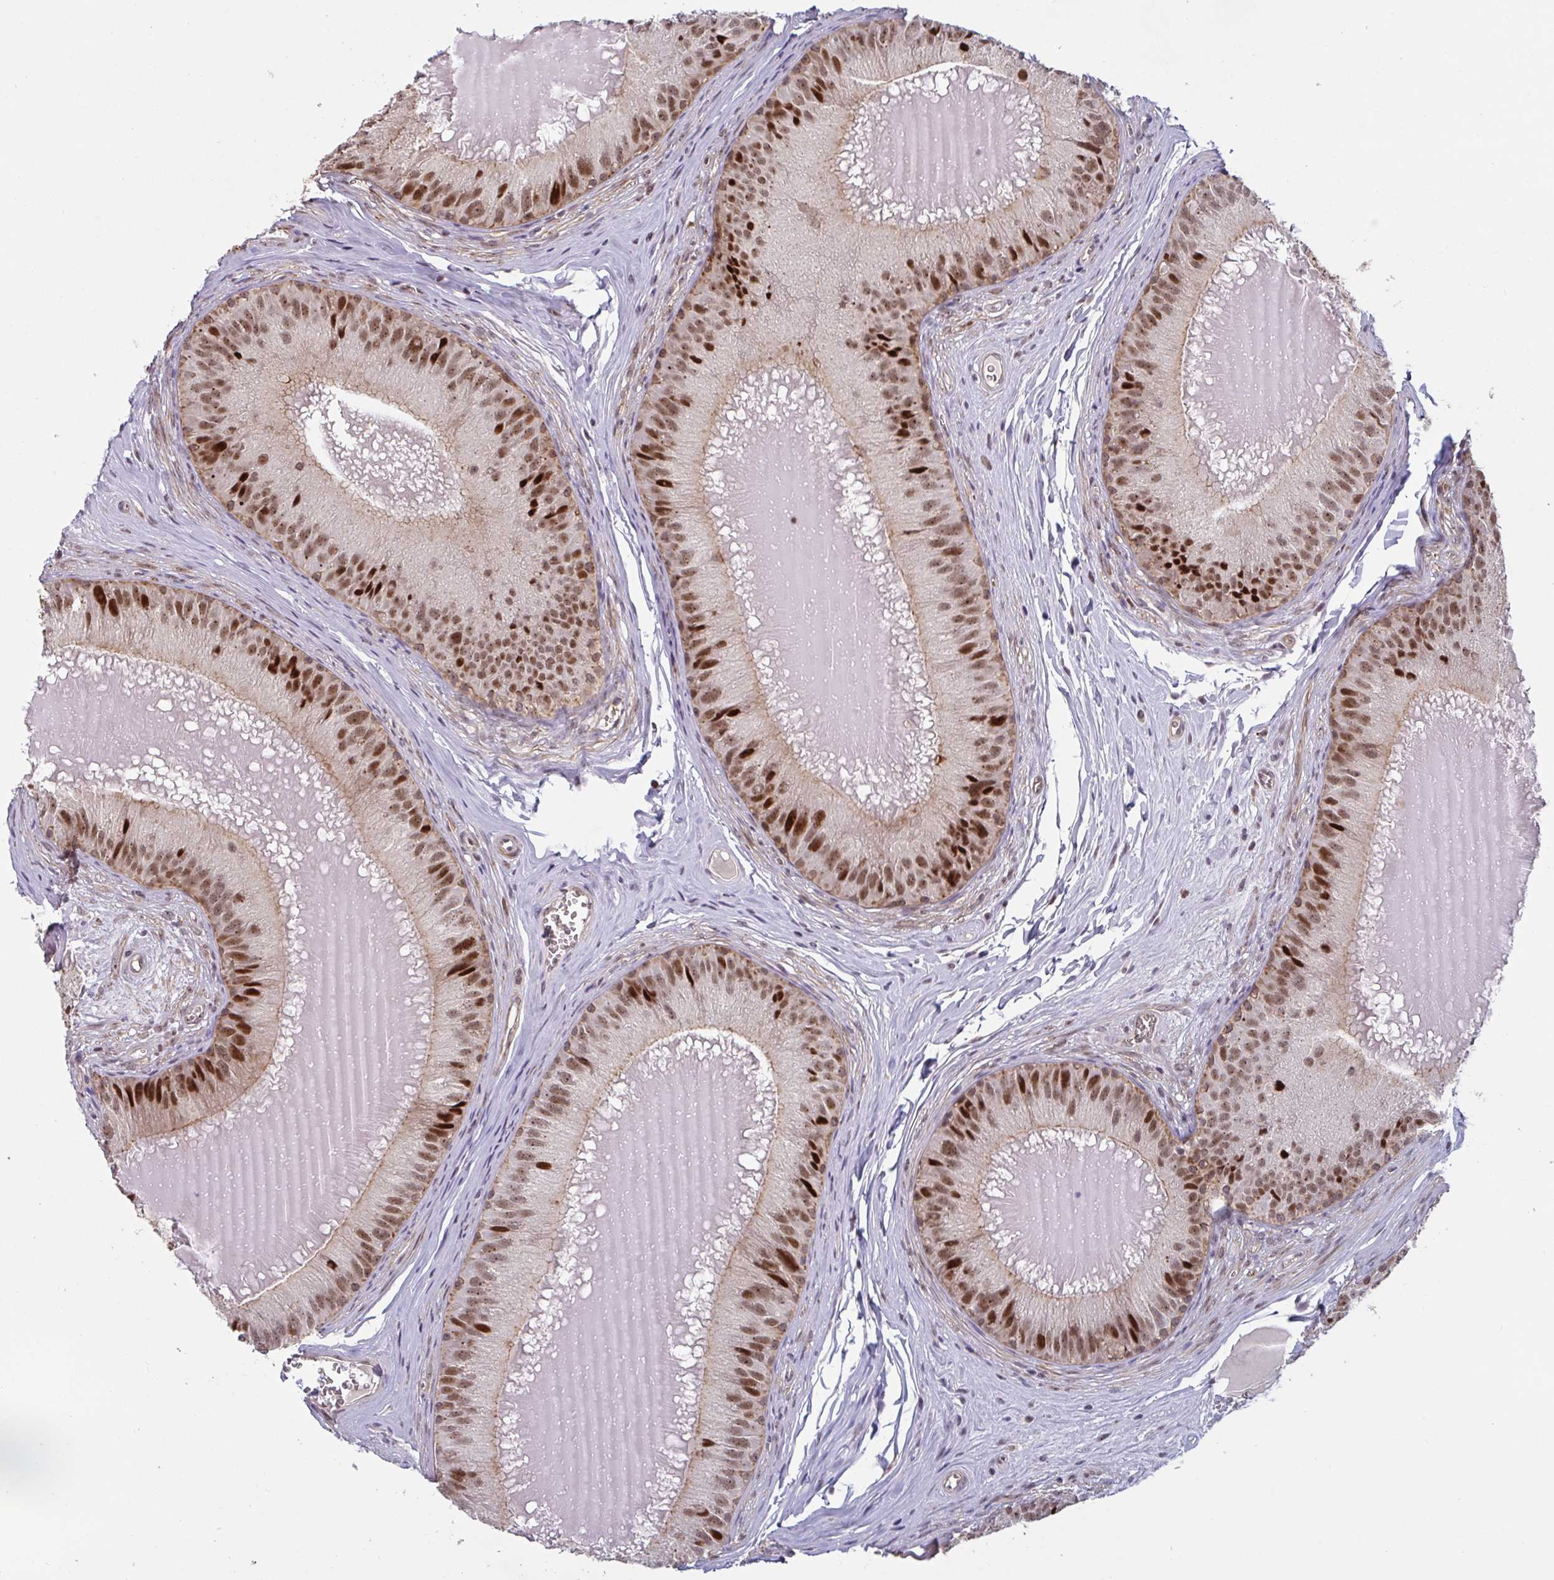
{"staining": {"intensity": "strong", "quantity": ">75%", "location": "nuclear"}, "tissue": "epididymis", "cell_type": "Glandular cells", "image_type": "normal", "snomed": [{"axis": "morphology", "description": "Normal tissue, NOS"}, {"axis": "topography", "description": "Epididymis, spermatic cord, NOS"}], "caption": "An immunohistochemistry image of unremarkable tissue is shown. Protein staining in brown shows strong nuclear positivity in epididymis within glandular cells.", "gene": "NLRP13", "patient": {"sex": "male", "age": 39}}